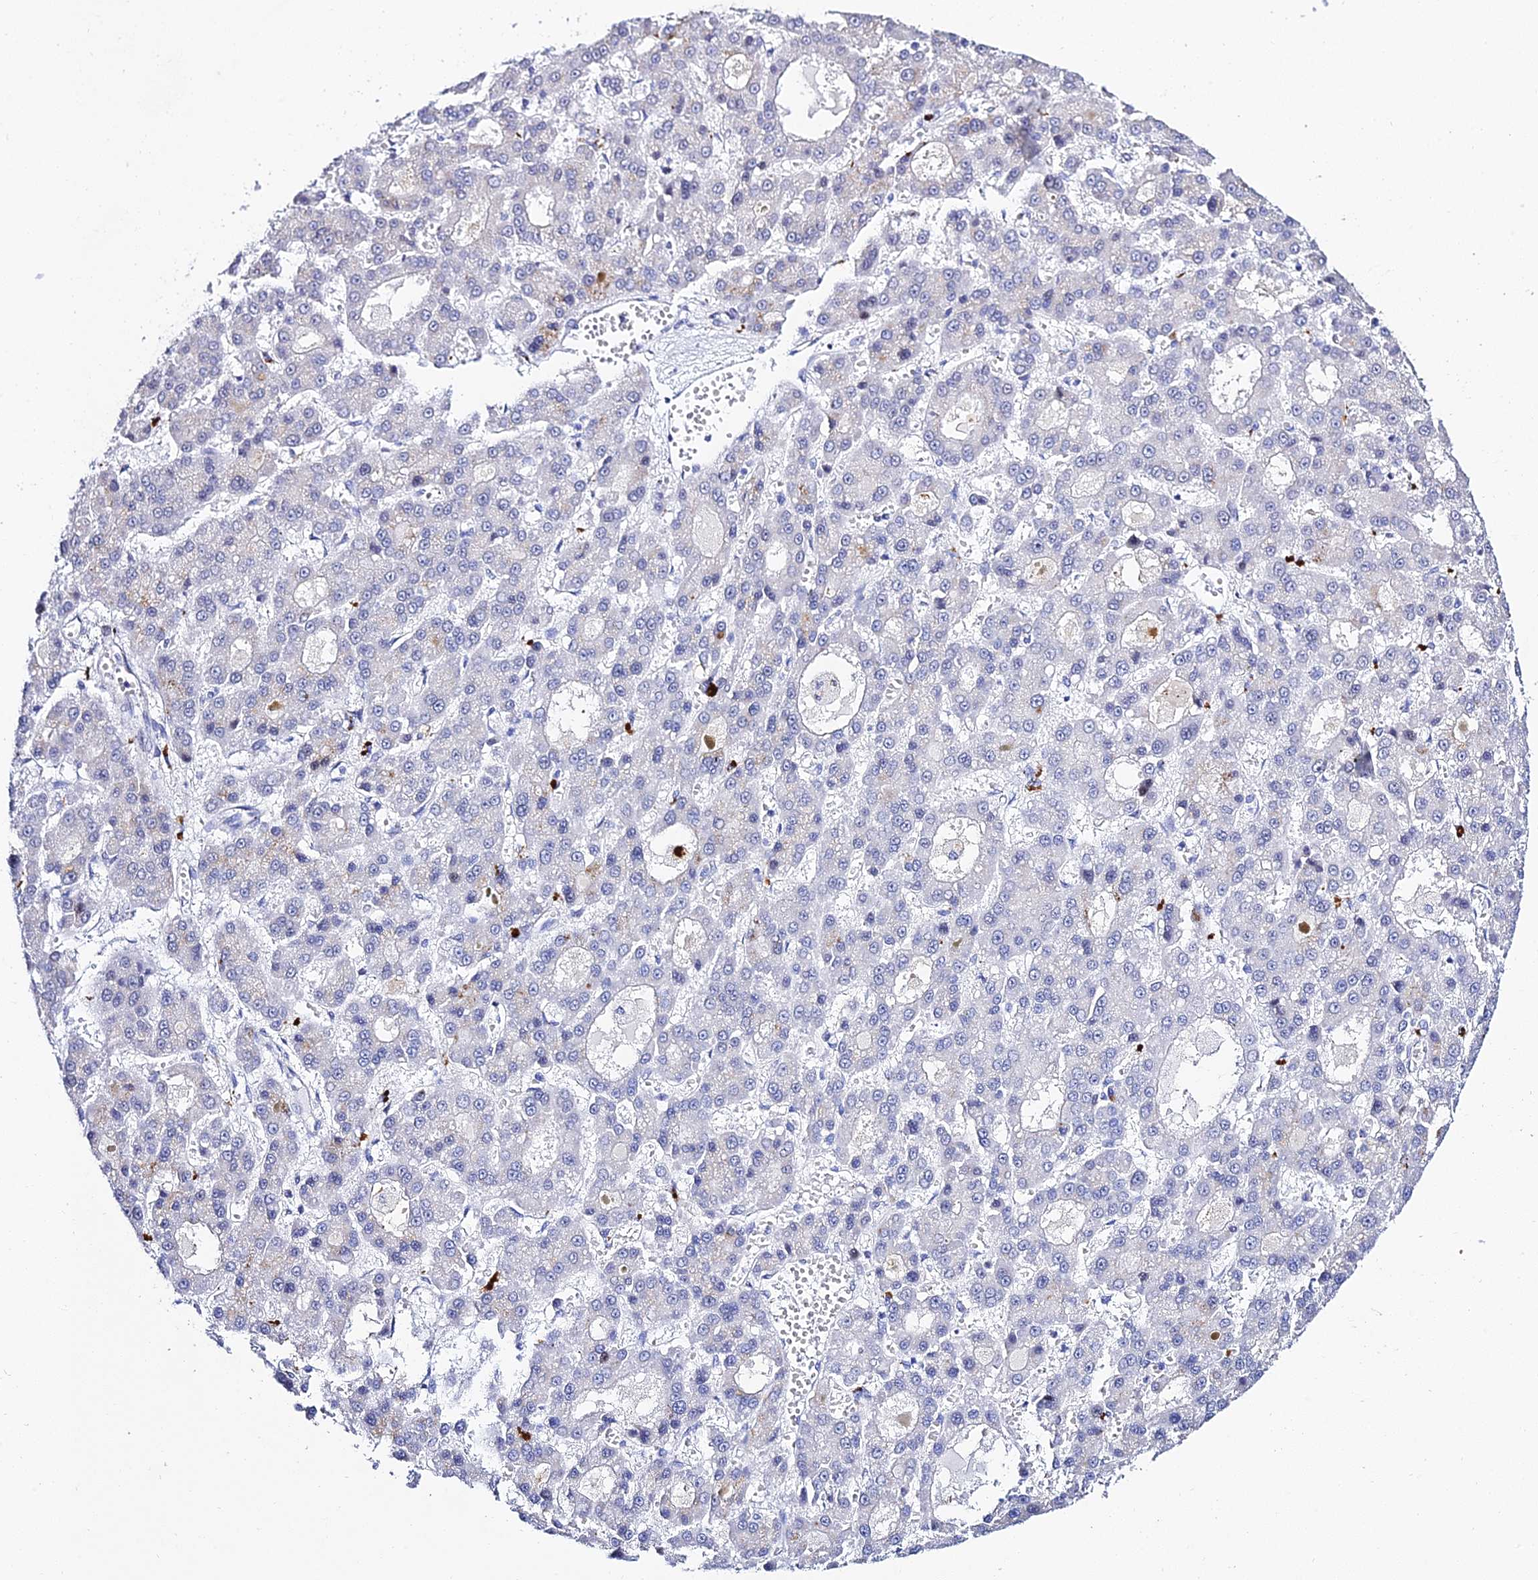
{"staining": {"intensity": "negative", "quantity": "none", "location": "none"}, "tissue": "liver cancer", "cell_type": "Tumor cells", "image_type": "cancer", "snomed": [{"axis": "morphology", "description": "Carcinoma, Hepatocellular, NOS"}, {"axis": "topography", "description": "Liver"}], "caption": "There is no significant expression in tumor cells of liver hepatocellular carcinoma.", "gene": "POFUT2", "patient": {"sex": "male", "age": 70}}